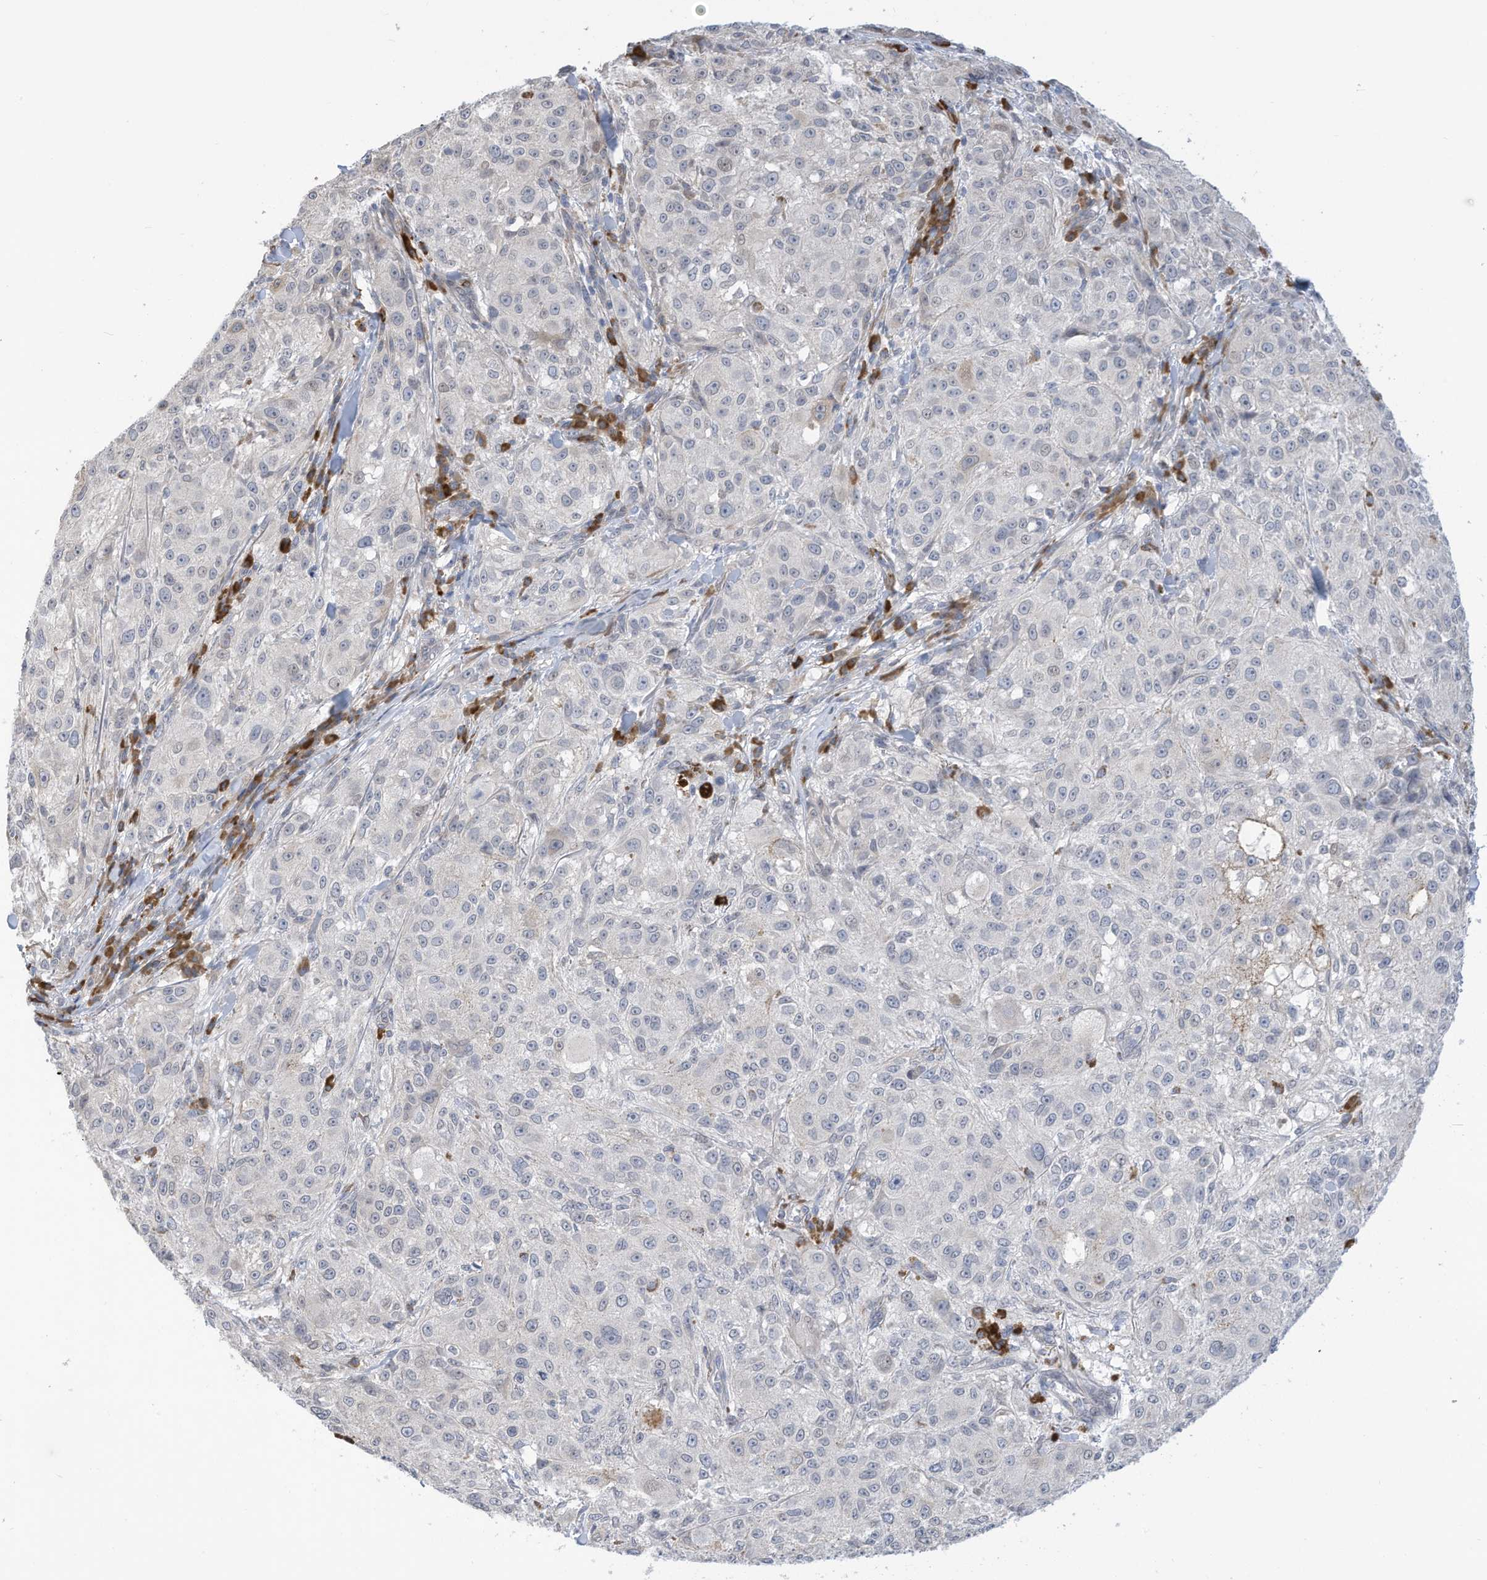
{"staining": {"intensity": "negative", "quantity": "none", "location": "none"}, "tissue": "melanoma", "cell_type": "Tumor cells", "image_type": "cancer", "snomed": [{"axis": "morphology", "description": "Necrosis, NOS"}, {"axis": "morphology", "description": "Malignant melanoma, NOS"}, {"axis": "topography", "description": "Skin"}], "caption": "Immunohistochemical staining of human melanoma displays no significant positivity in tumor cells. (DAB (3,3'-diaminobenzidine) immunohistochemistry (IHC) visualized using brightfield microscopy, high magnification).", "gene": "ZNF292", "patient": {"sex": "female", "age": 87}}